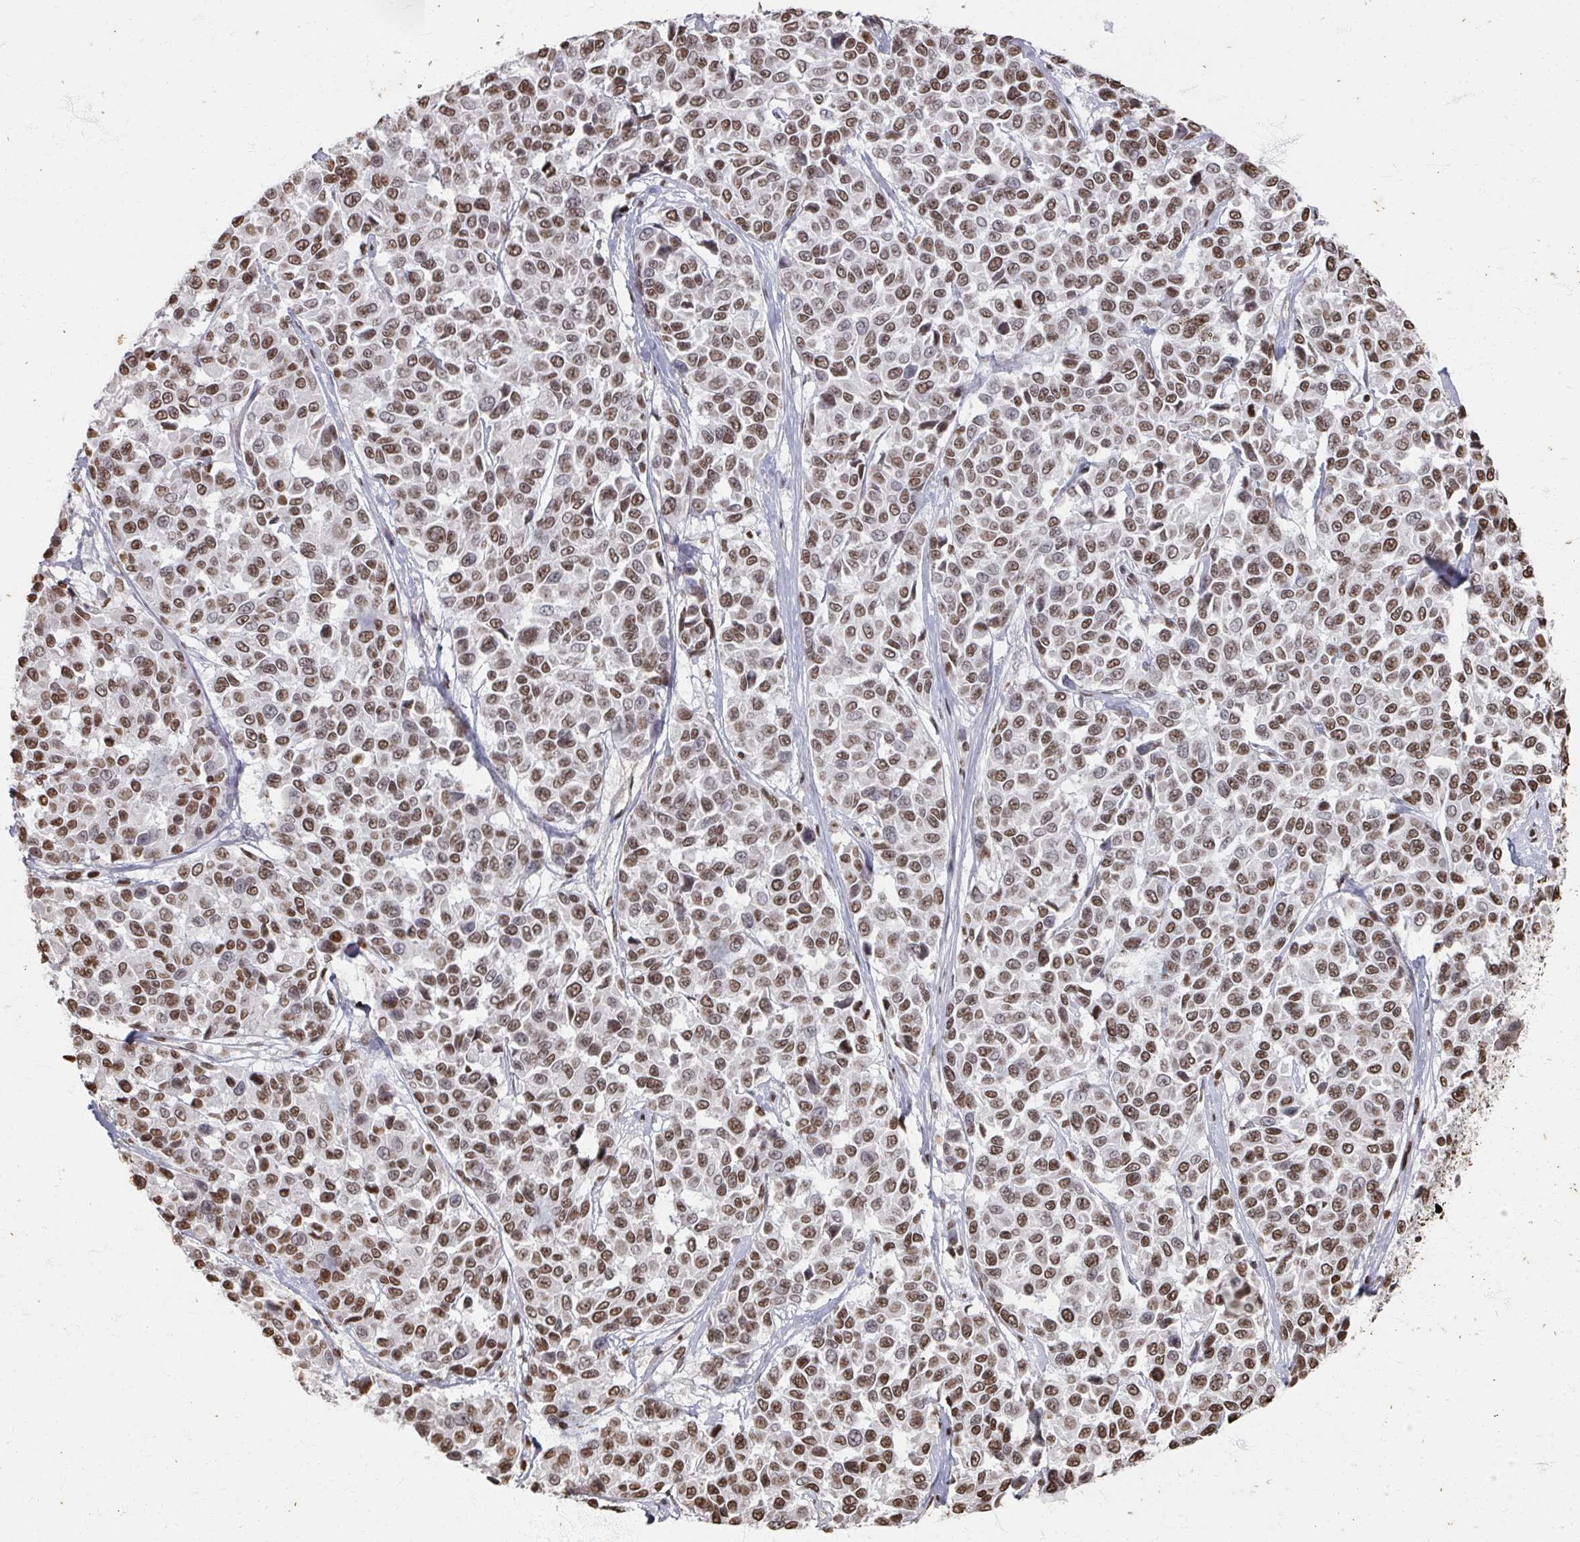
{"staining": {"intensity": "moderate", "quantity": ">75%", "location": "nuclear"}, "tissue": "melanoma", "cell_type": "Tumor cells", "image_type": "cancer", "snomed": [{"axis": "morphology", "description": "Malignant melanoma, NOS"}, {"axis": "topography", "description": "Skin"}], "caption": "Immunohistochemical staining of melanoma exhibits moderate nuclear protein staining in approximately >75% of tumor cells.", "gene": "DCUN1D5", "patient": {"sex": "female", "age": 66}}